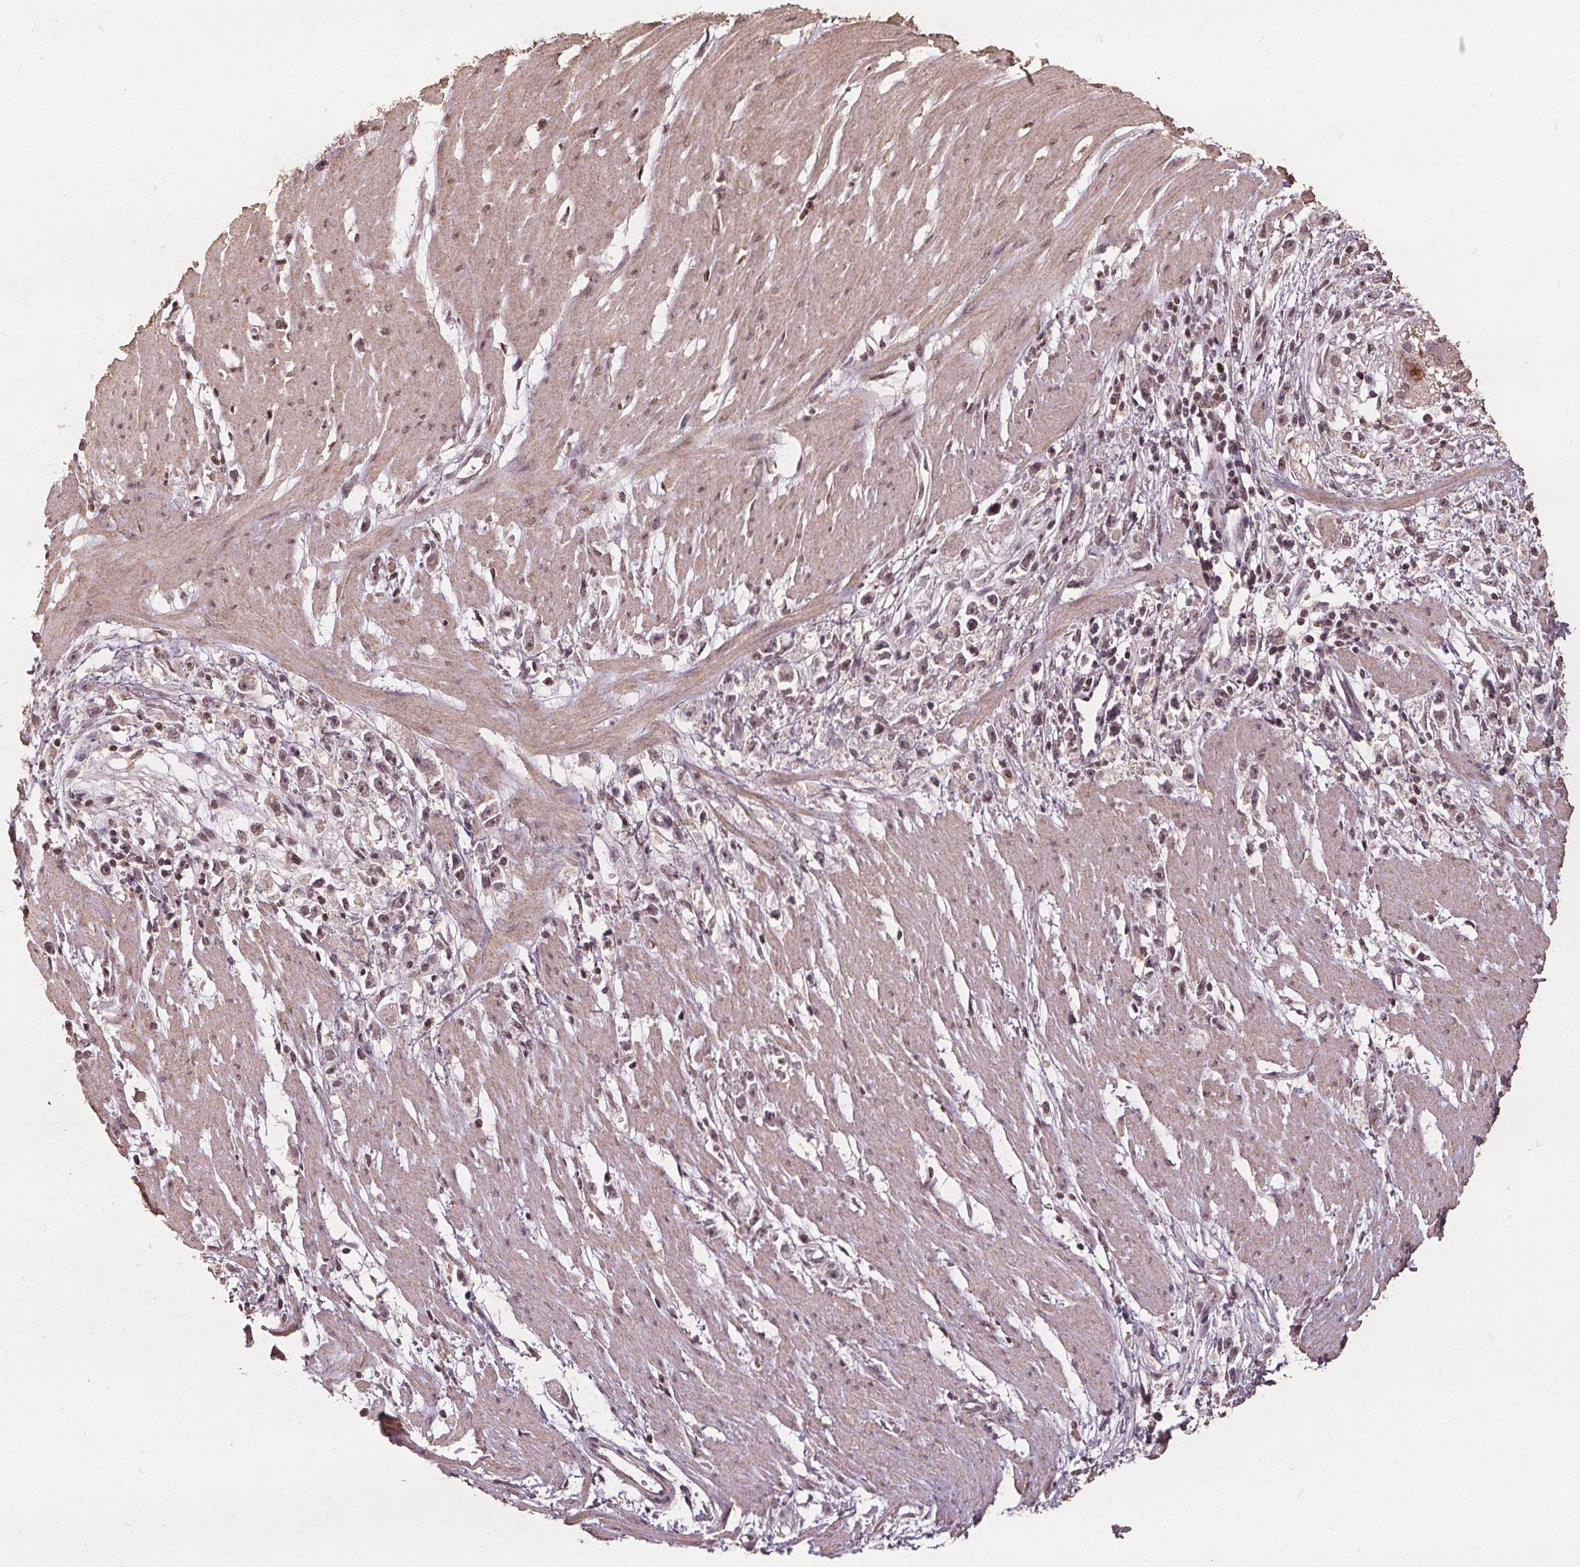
{"staining": {"intensity": "weak", "quantity": "<25%", "location": "nuclear"}, "tissue": "stomach cancer", "cell_type": "Tumor cells", "image_type": "cancer", "snomed": [{"axis": "morphology", "description": "Adenocarcinoma, NOS"}, {"axis": "topography", "description": "Stomach"}], "caption": "The immunohistochemistry micrograph has no significant staining in tumor cells of stomach cancer tissue.", "gene": "DSG3", "patient": {"sex": "female", "age": 59}}